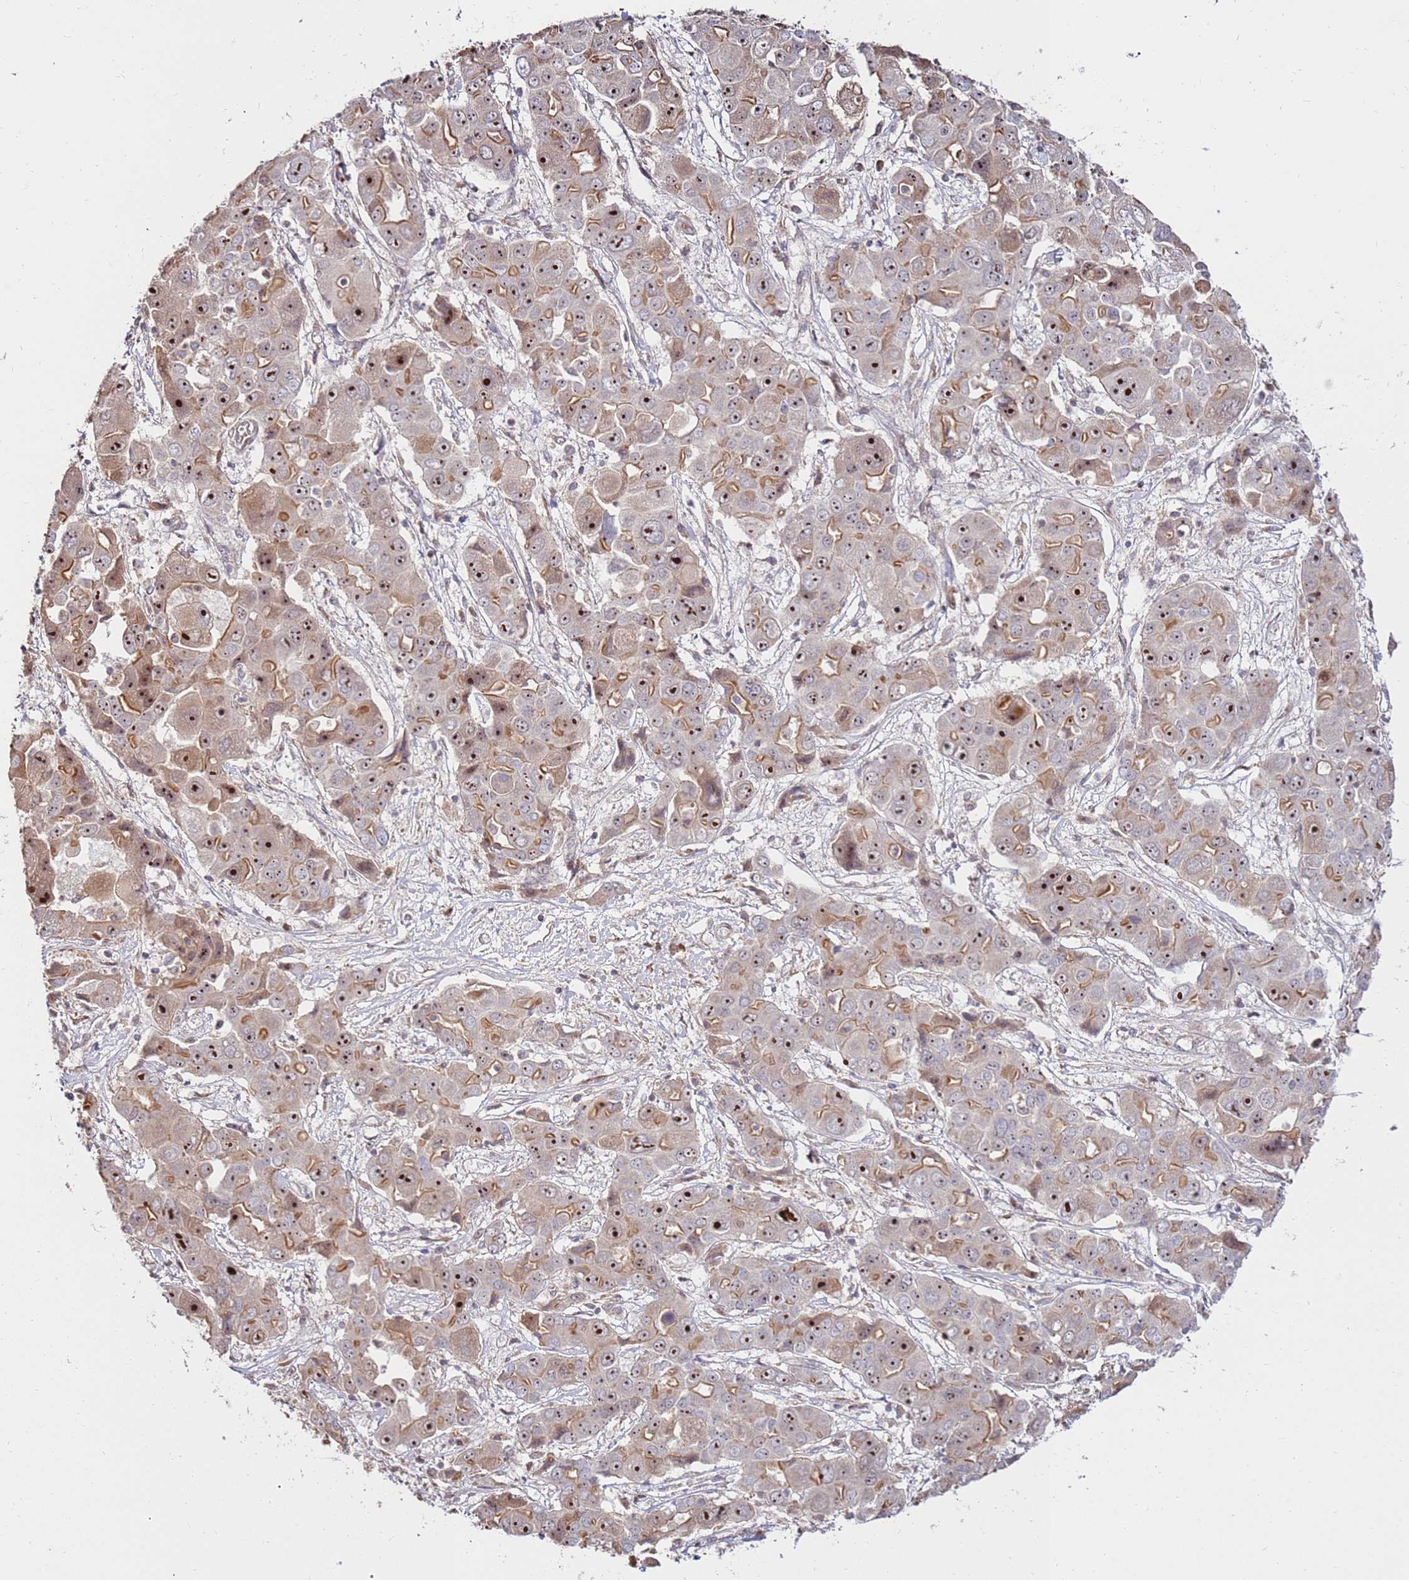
{"staining": {"intensity": "strong", "quantity": ">75%", "location": "cytoplasmic/membranous,nuclear"}, "tissue": "liver cancer", "cell_type": "Tumor cells", "image_type": "cancer", "snomed": [{"axis": "morphology", "description": "Cholangiocarcinoma"}, {"axis": "topography", "description": "Liver"}], "caption": "Cholangiocarcinoma (liver) tissue shows strong cytoplasmic/membranous and nuclear staining in about >75% of tumor cells", "gene": "KIF25", "patient": {"sex": "male", "age": 67}}